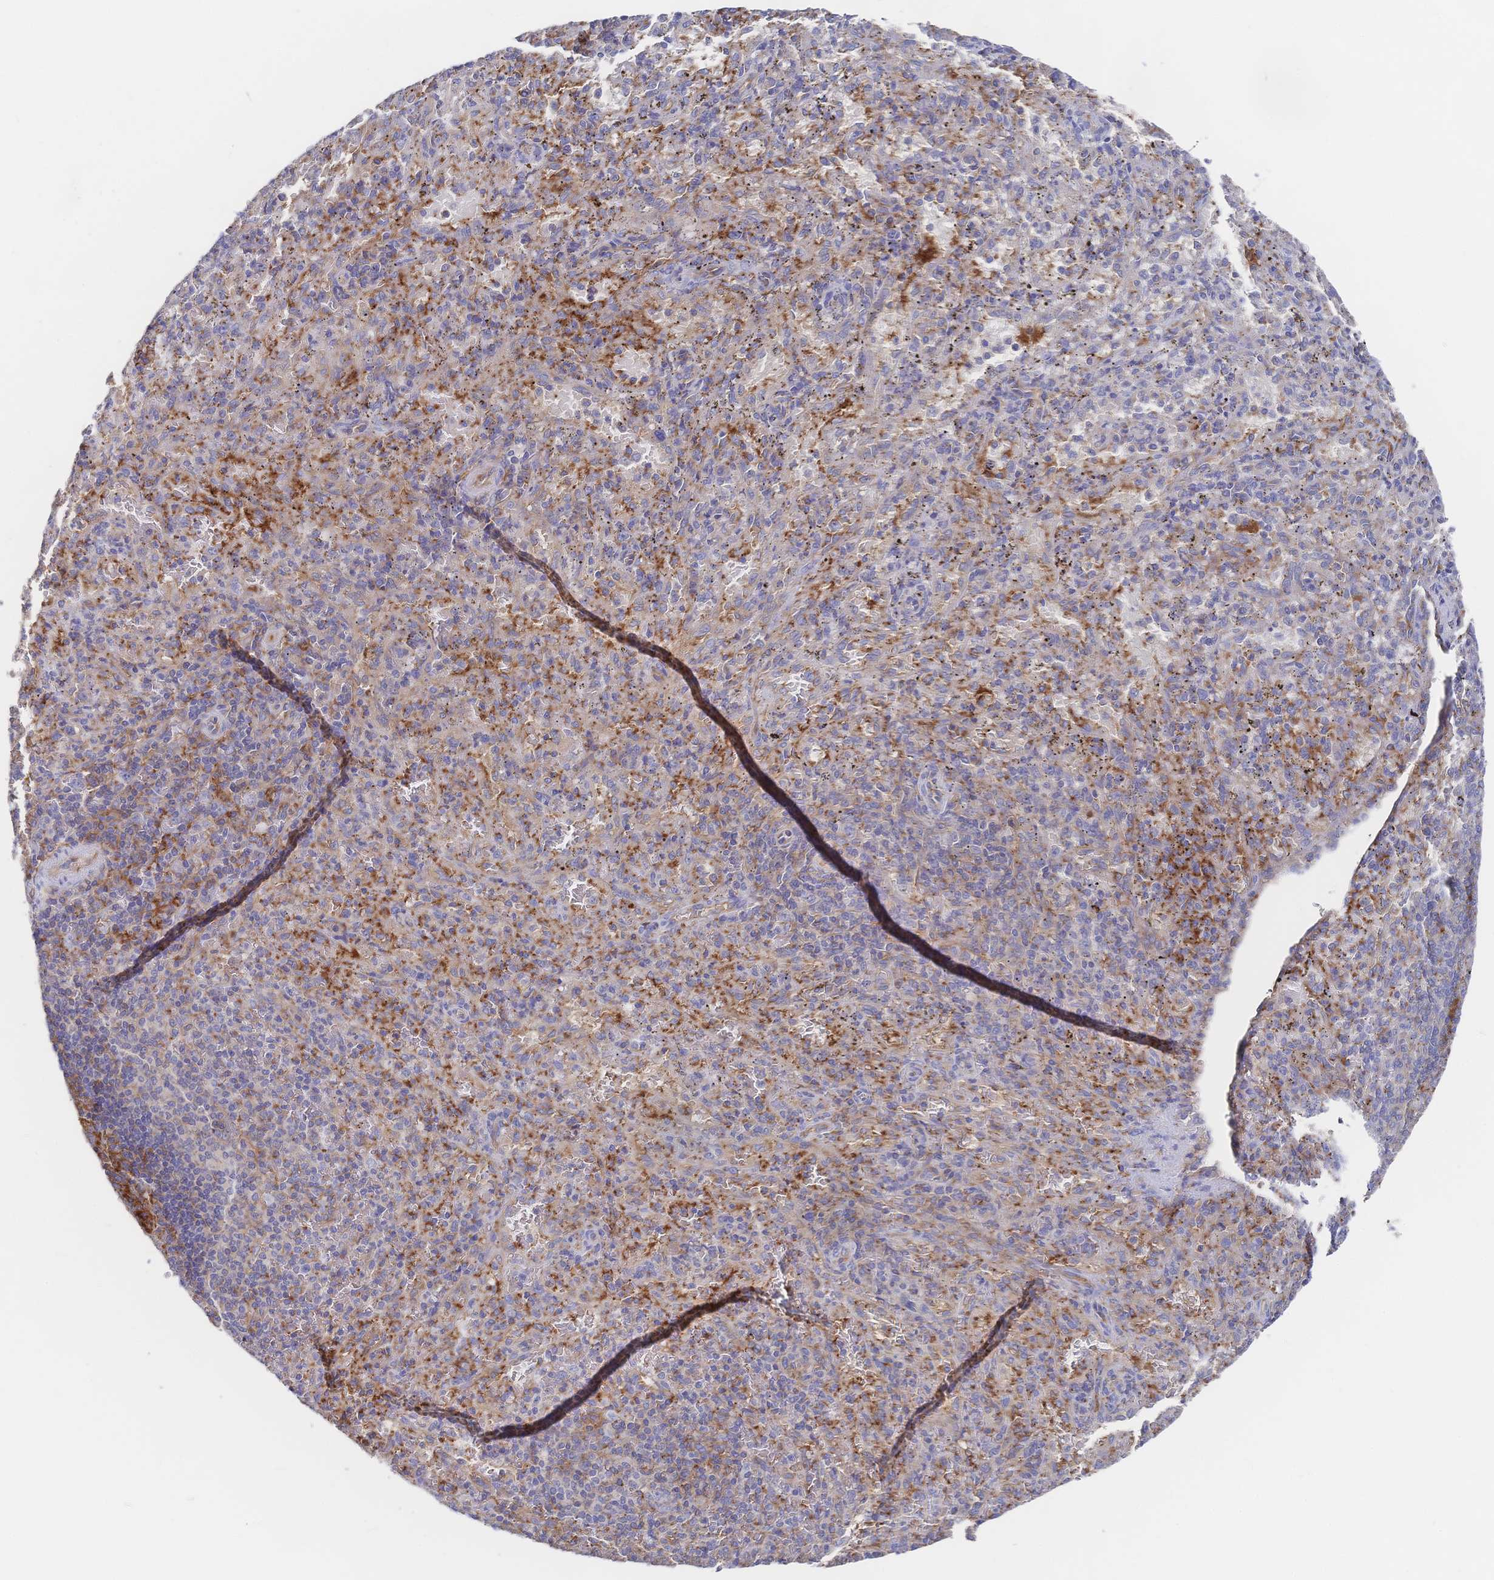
{"staining": {"intensity": "moderate", "quantity": "<25%", "location": "cytoplasmic/membranous"}, "tissue": "spleen", "cell_type": "Cells in red pulp", "image_type": "normal", "snomed": [{"axis": "morphology", "description": "Normal tissue, NOS"}, {"axis": "topography", "description": "Spleen"}], "caption": "Normal spleen reveals moderate cytoplasmic/membranous positivity in about <25% of cells in red pulp.", "gene": "F11R", "patient": {"sex": "male", "age": 57}}